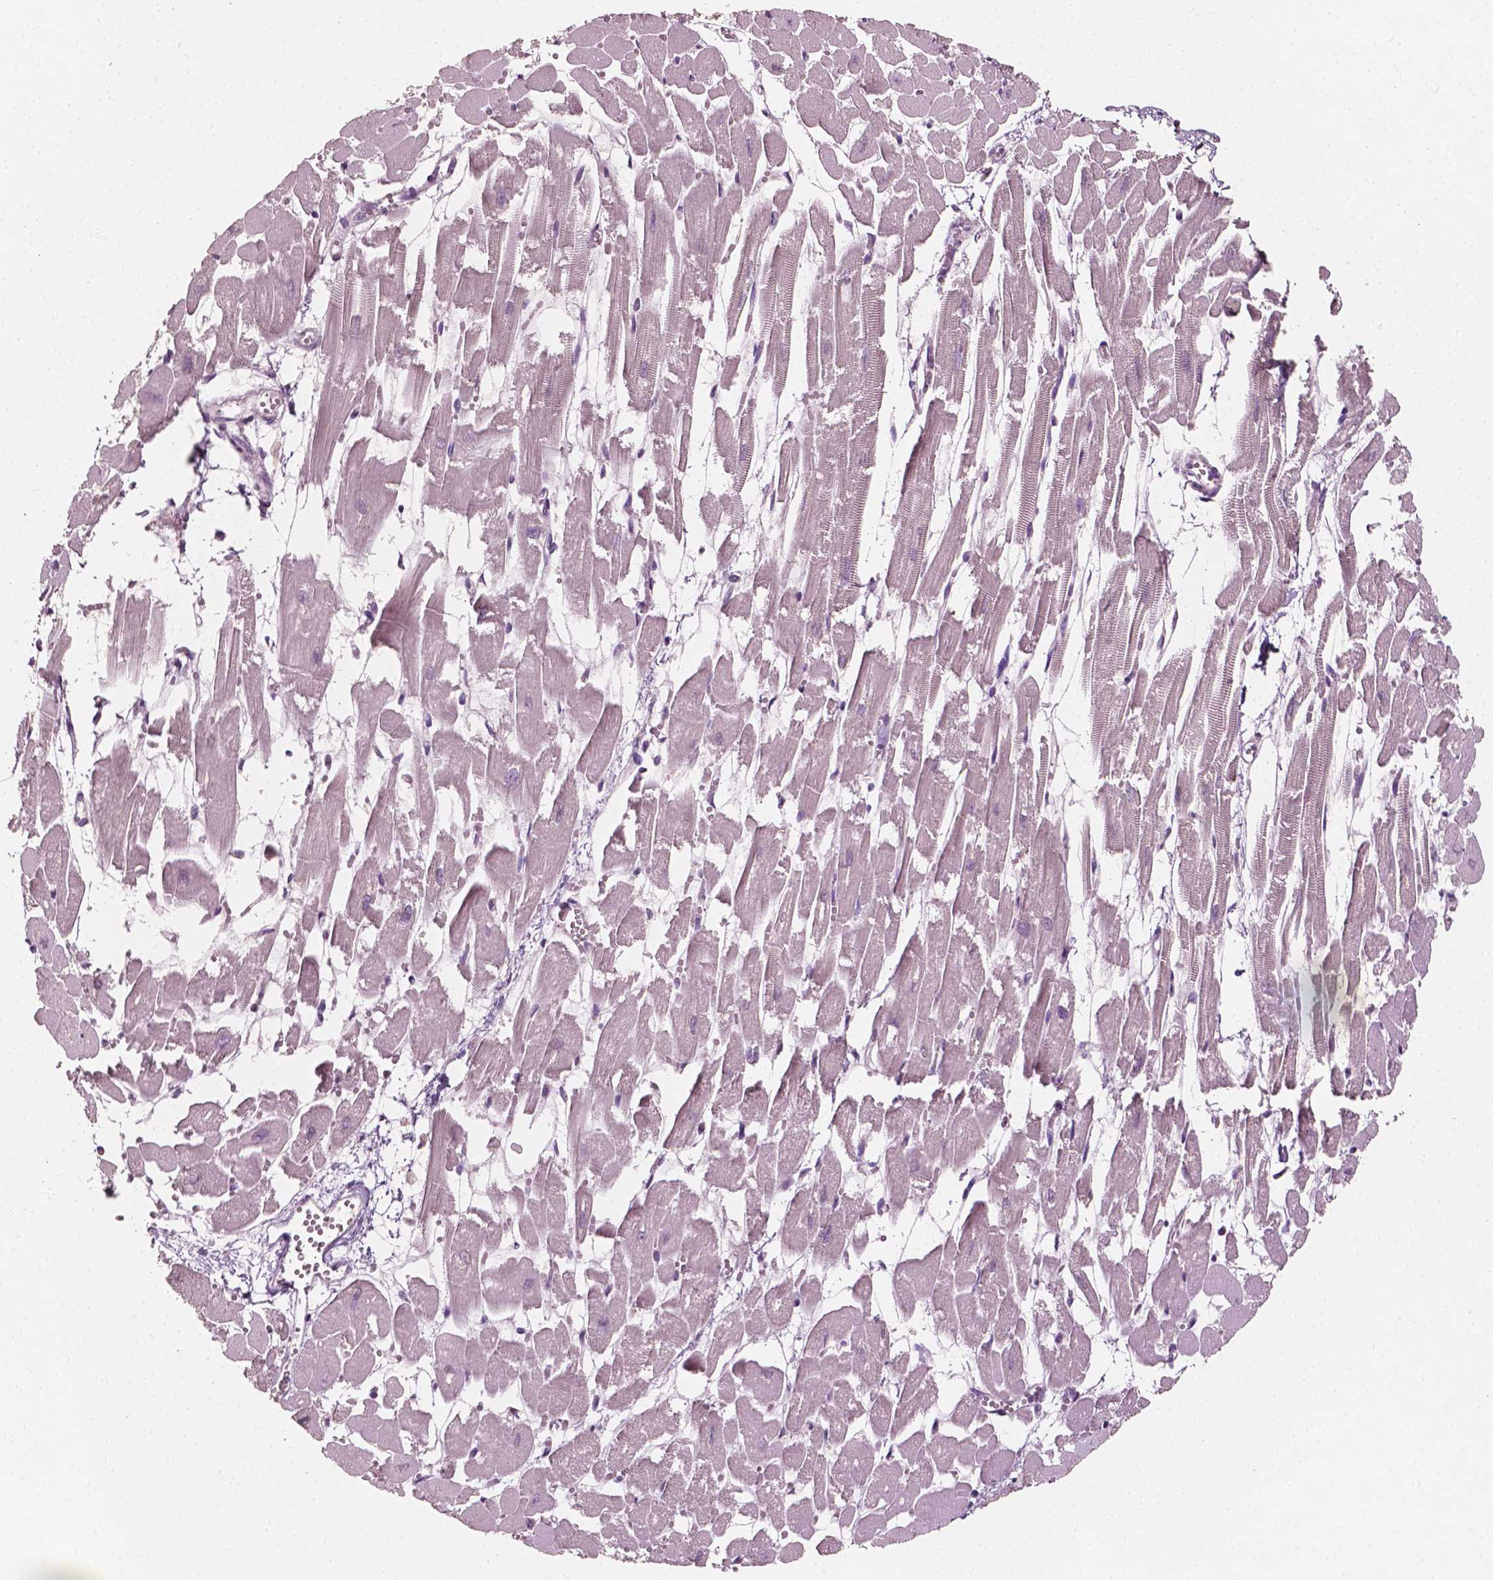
{"staining": {"intensity": "negative", "quantity": "none", "location": "none"}, "tissue": "heart muscle", "cell_type": "Cardiomyocytes", "image_type": "normal", "snomed": [{"axis": "morphology", "description": "Normal tissue, NOS"}, {"axis": "topography", "description": "Heart"}], "caption": "Histopathology image shows no protein positivity in cardiomyocytes of normal heart muscle. (Stains: DAB immunohistochemistry (IHC) with hematoxylin counter stain, Microscopy: brightfield microscopy at high magnification).", "gene": "PLA2R1", "patient": {"sex": "female", "age": 52}}